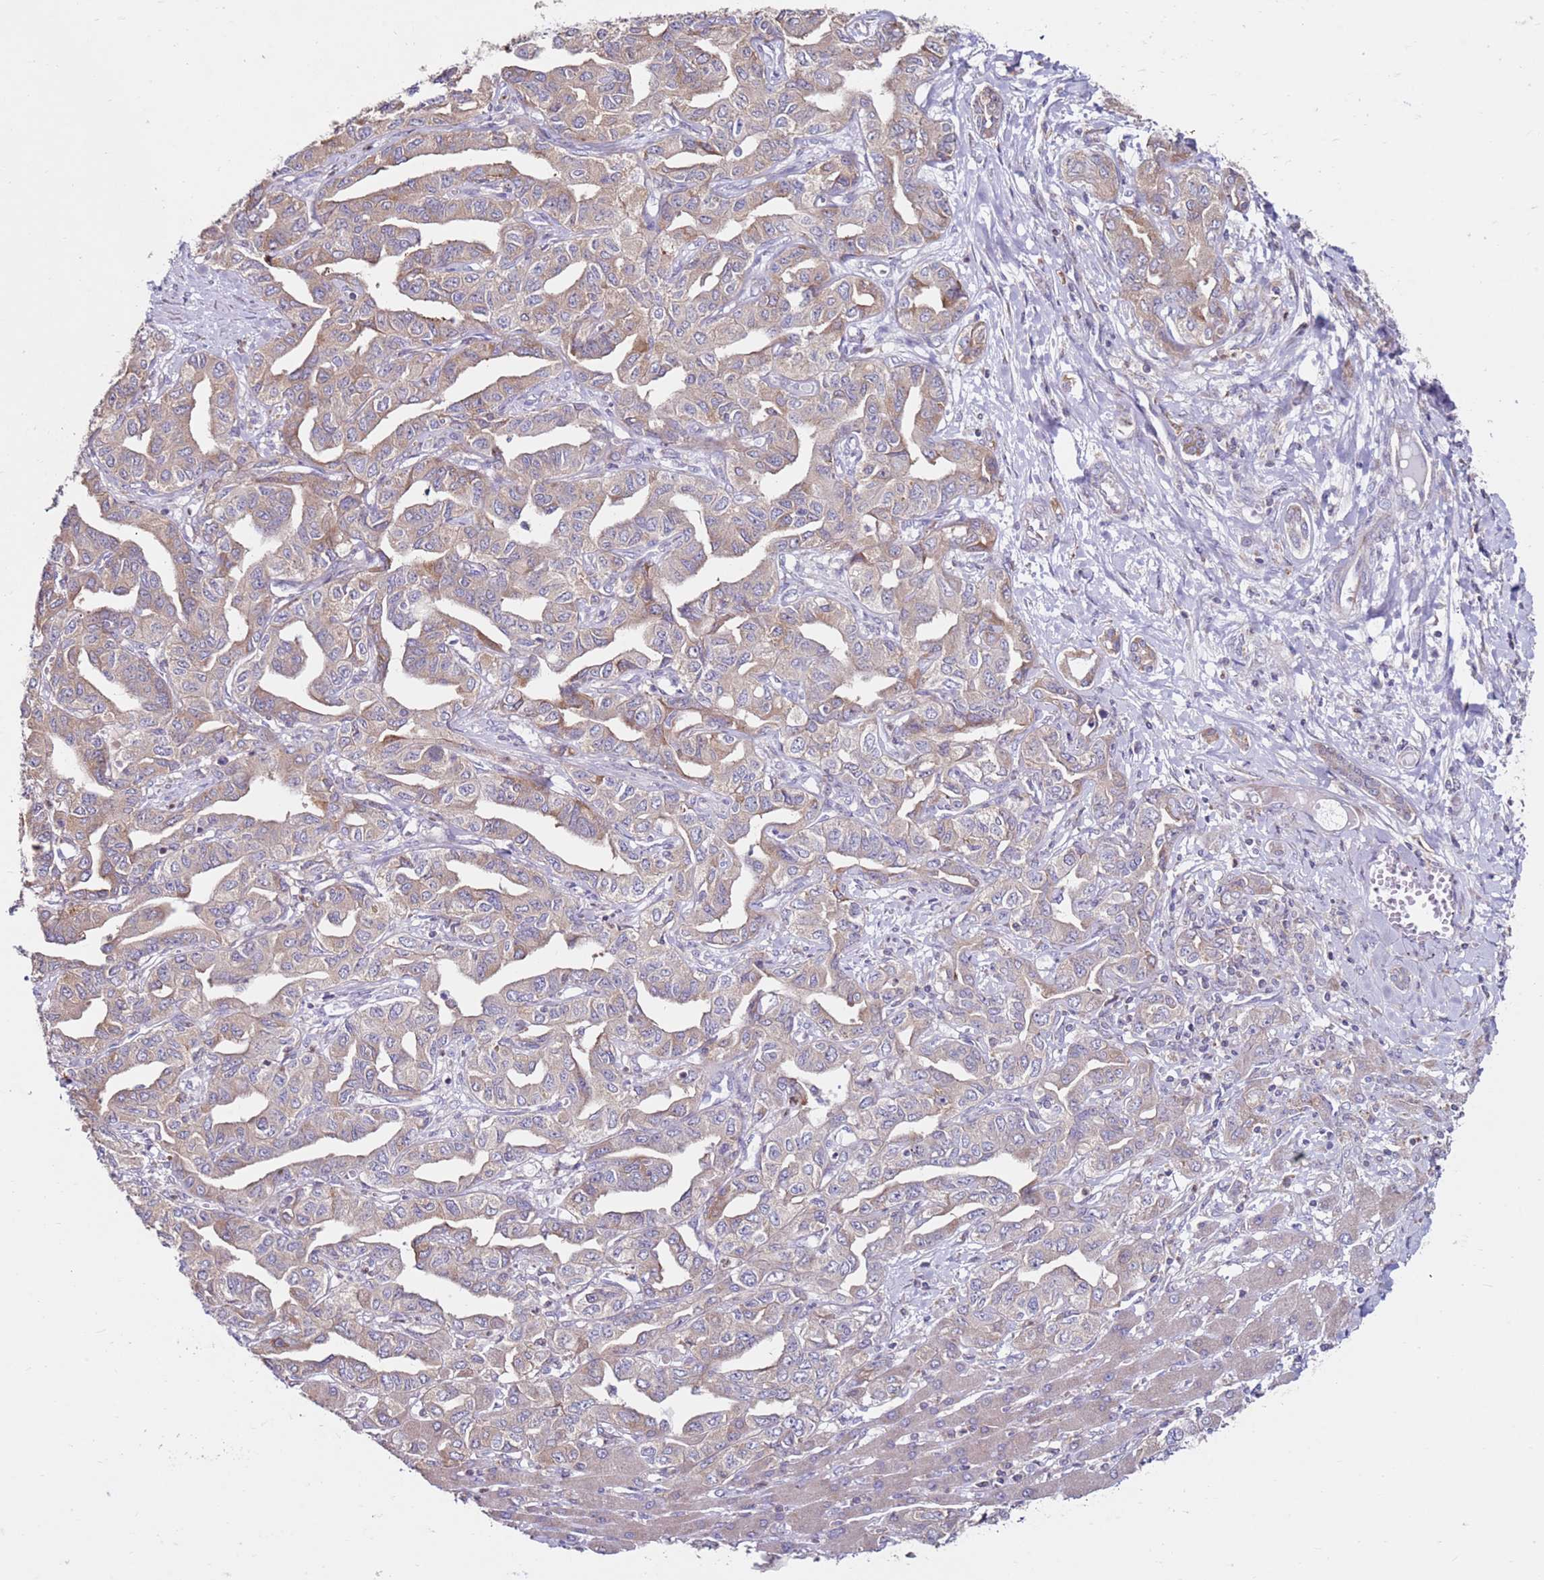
{"staining": {"intensity": "moderate", "quantity": ">75%", "location": "cytoplasmic/membranous"}, "tissue": "liver cancer", "cell_type": "Tumor cells", "image_type": "cancer", "snomed": [{"axis": "morphology", "description": "Cholangiocarcinoma"}, {"axis": "topography", "description": "Liver"}], "caption": "Protein expression analysis of liver cancer displays moderate cytoplasmic/membranous positivity in approximately >75% of tumor cells.", "gene": "CNOT9", "patient": {"sex": "male", "age": 59}}